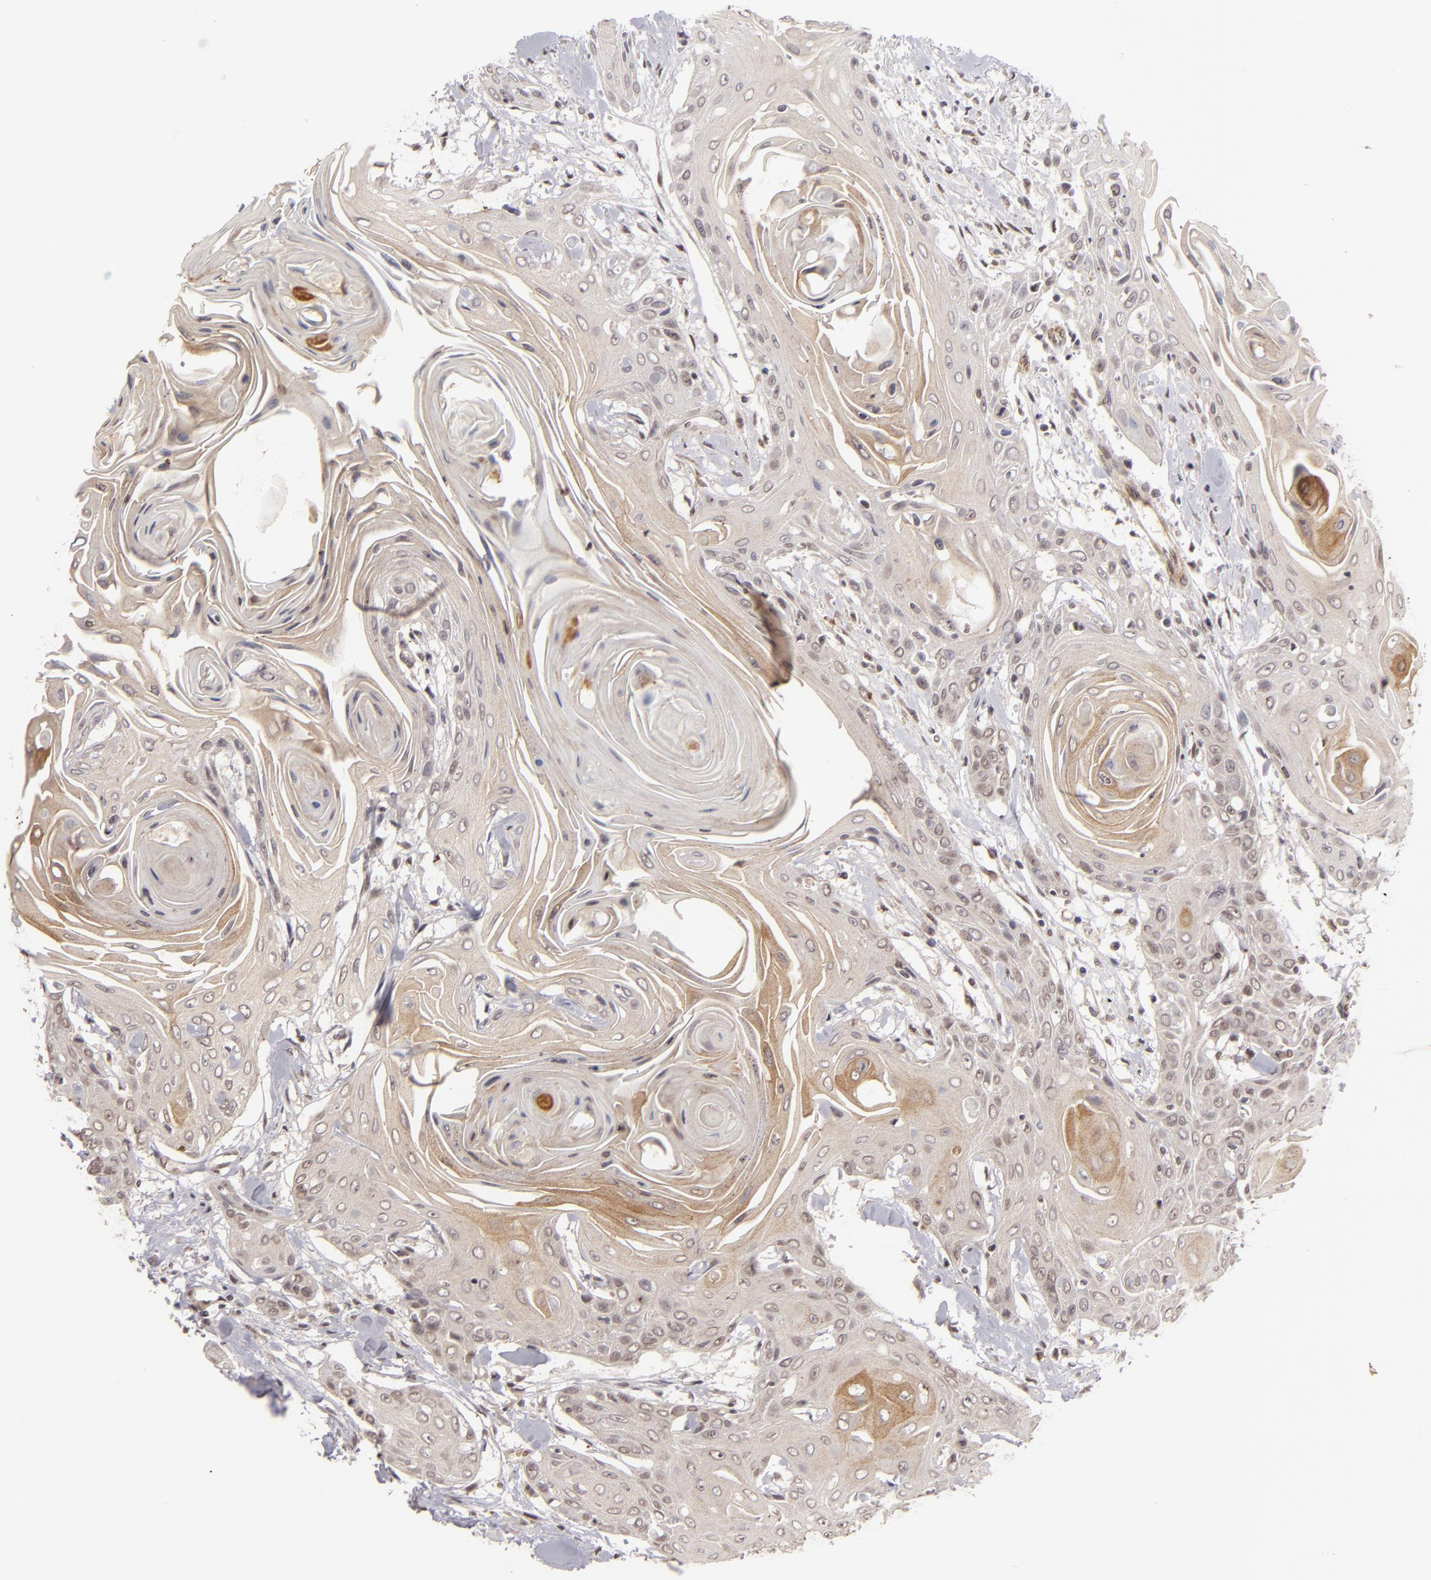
{"staining": {"intensity": "weak", "quantity": "<25%", "location": "cytoplasmic/membranous"}, "tissue": "head and neck cancer", "cell_type": "Tumor cells", "image_type": "cancer", "snomed": [{"axis": "morphology", "description": "Squamous cell carcinoma, NOS"}, {"axis": "morphology", "description": "Squamous cell carcinoma, metastatic, NOS"}, {"axis": "topography", "description": "Lymph node"}, {"axis": "topography", "description": "Salivary gland"}, {"axis": "topography", "description": "Head-Neck"}], "caption": "This is an IHC photomicrograph of human head and neck cancer. There is no staining in tumor cells.", "gene": "DFFA", "patient": {"sex": "female", "age": 74}}